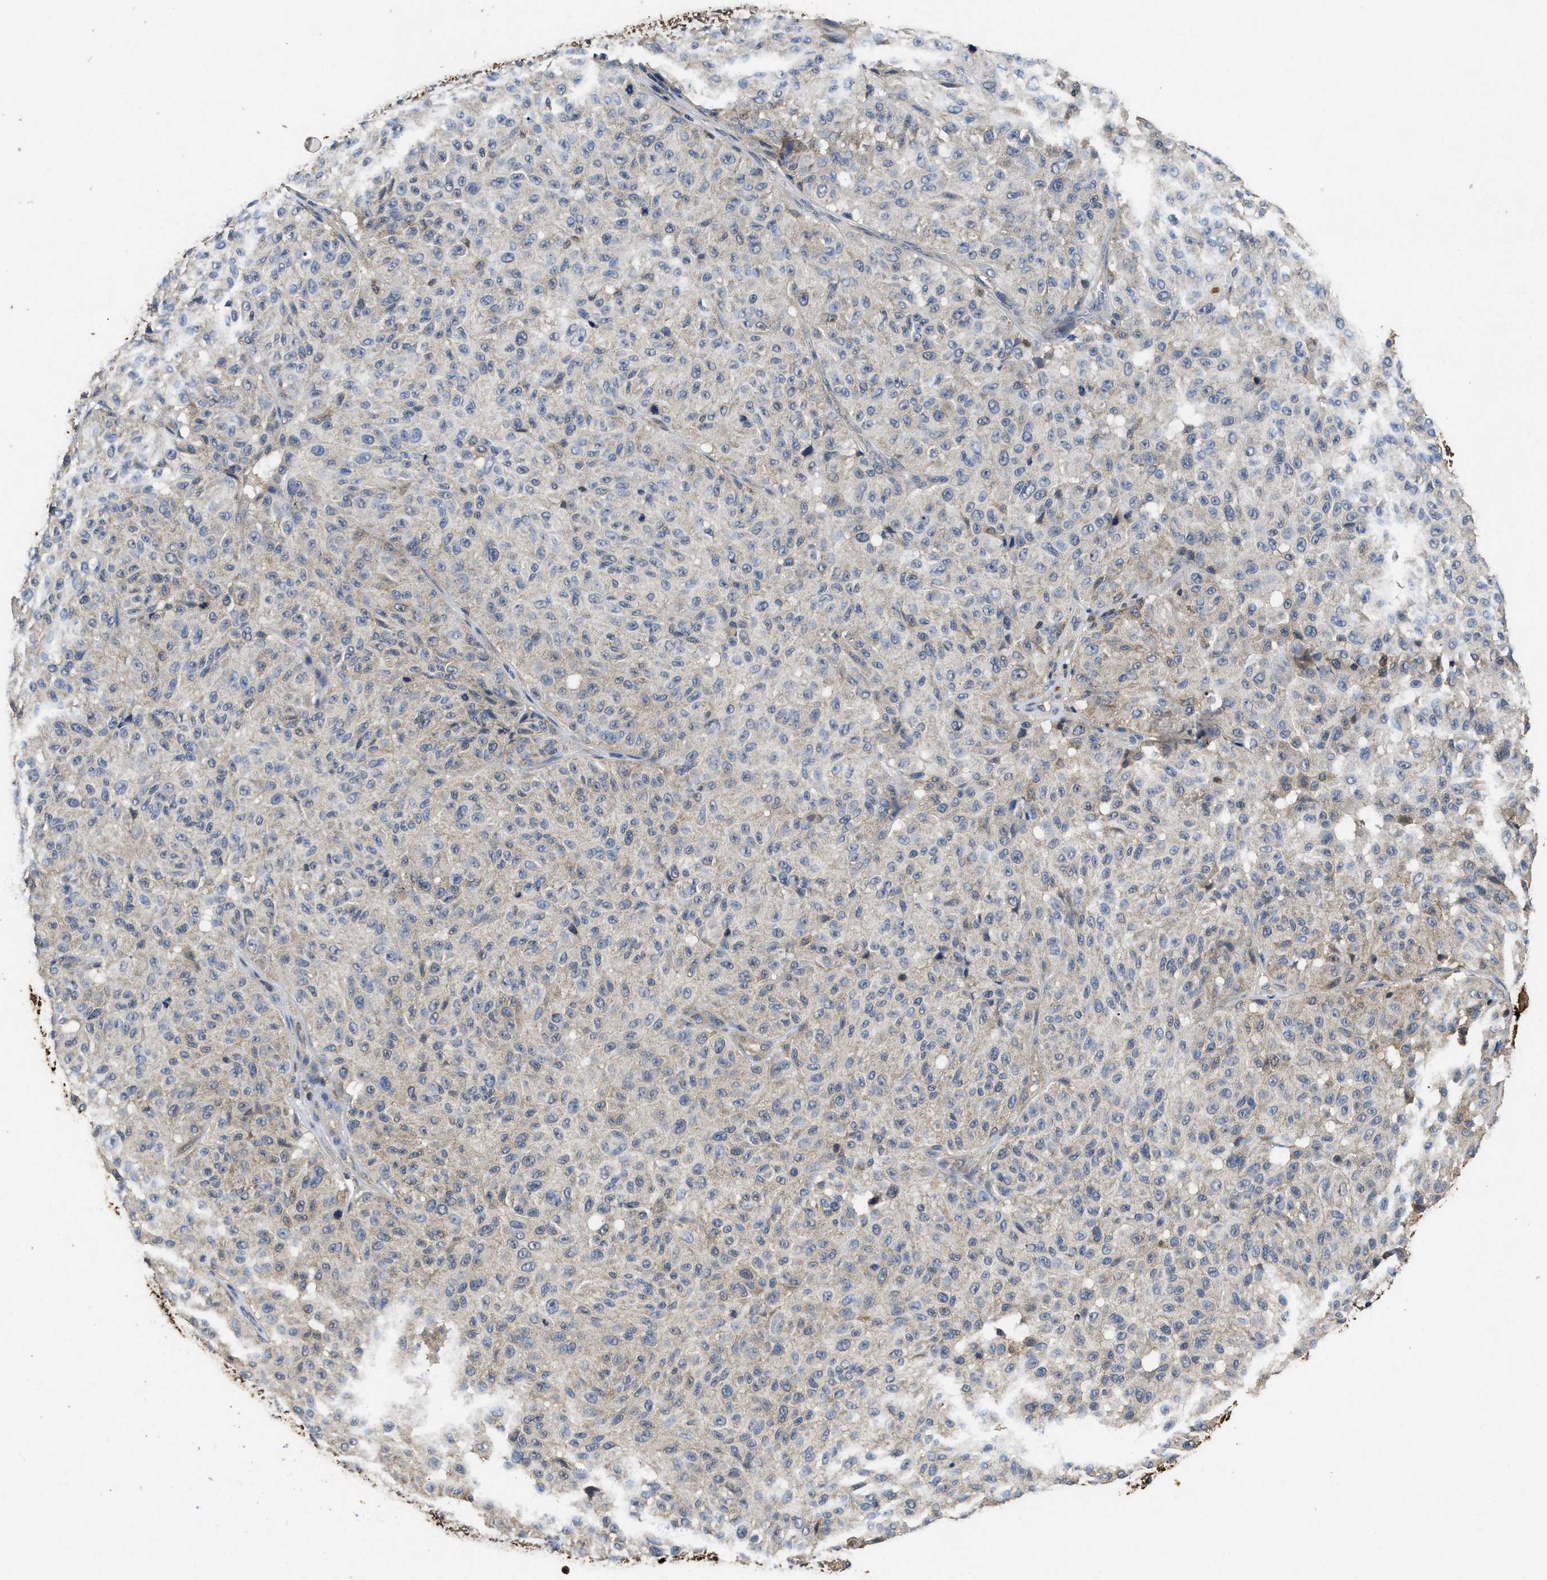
{"staining": {"intensity": "weak", "quantity": "<25%", "location": "cytoplasmic/membranous"}, "tissue": "melanoma", "cell_type": "Tumor cells", "image_type": "cancer", "snomed": [{"axis": "morphology", "description": "Malignant melanoma, NOS"}, {"axis": "topography", "description": "Skin"}], "caption": "Immunohistochemical staining of human malignant melanoma shows no significant staining in tumor cells. Brightfield microscopy of immunohistochemistry (IHC) stained with DAB (3,3'-diaminobenzidine) (brown) and hematoxylin (blue), captured at high magnification.", "gene": "ACAT2", "patient": {"sex": "female", "age": 46}}